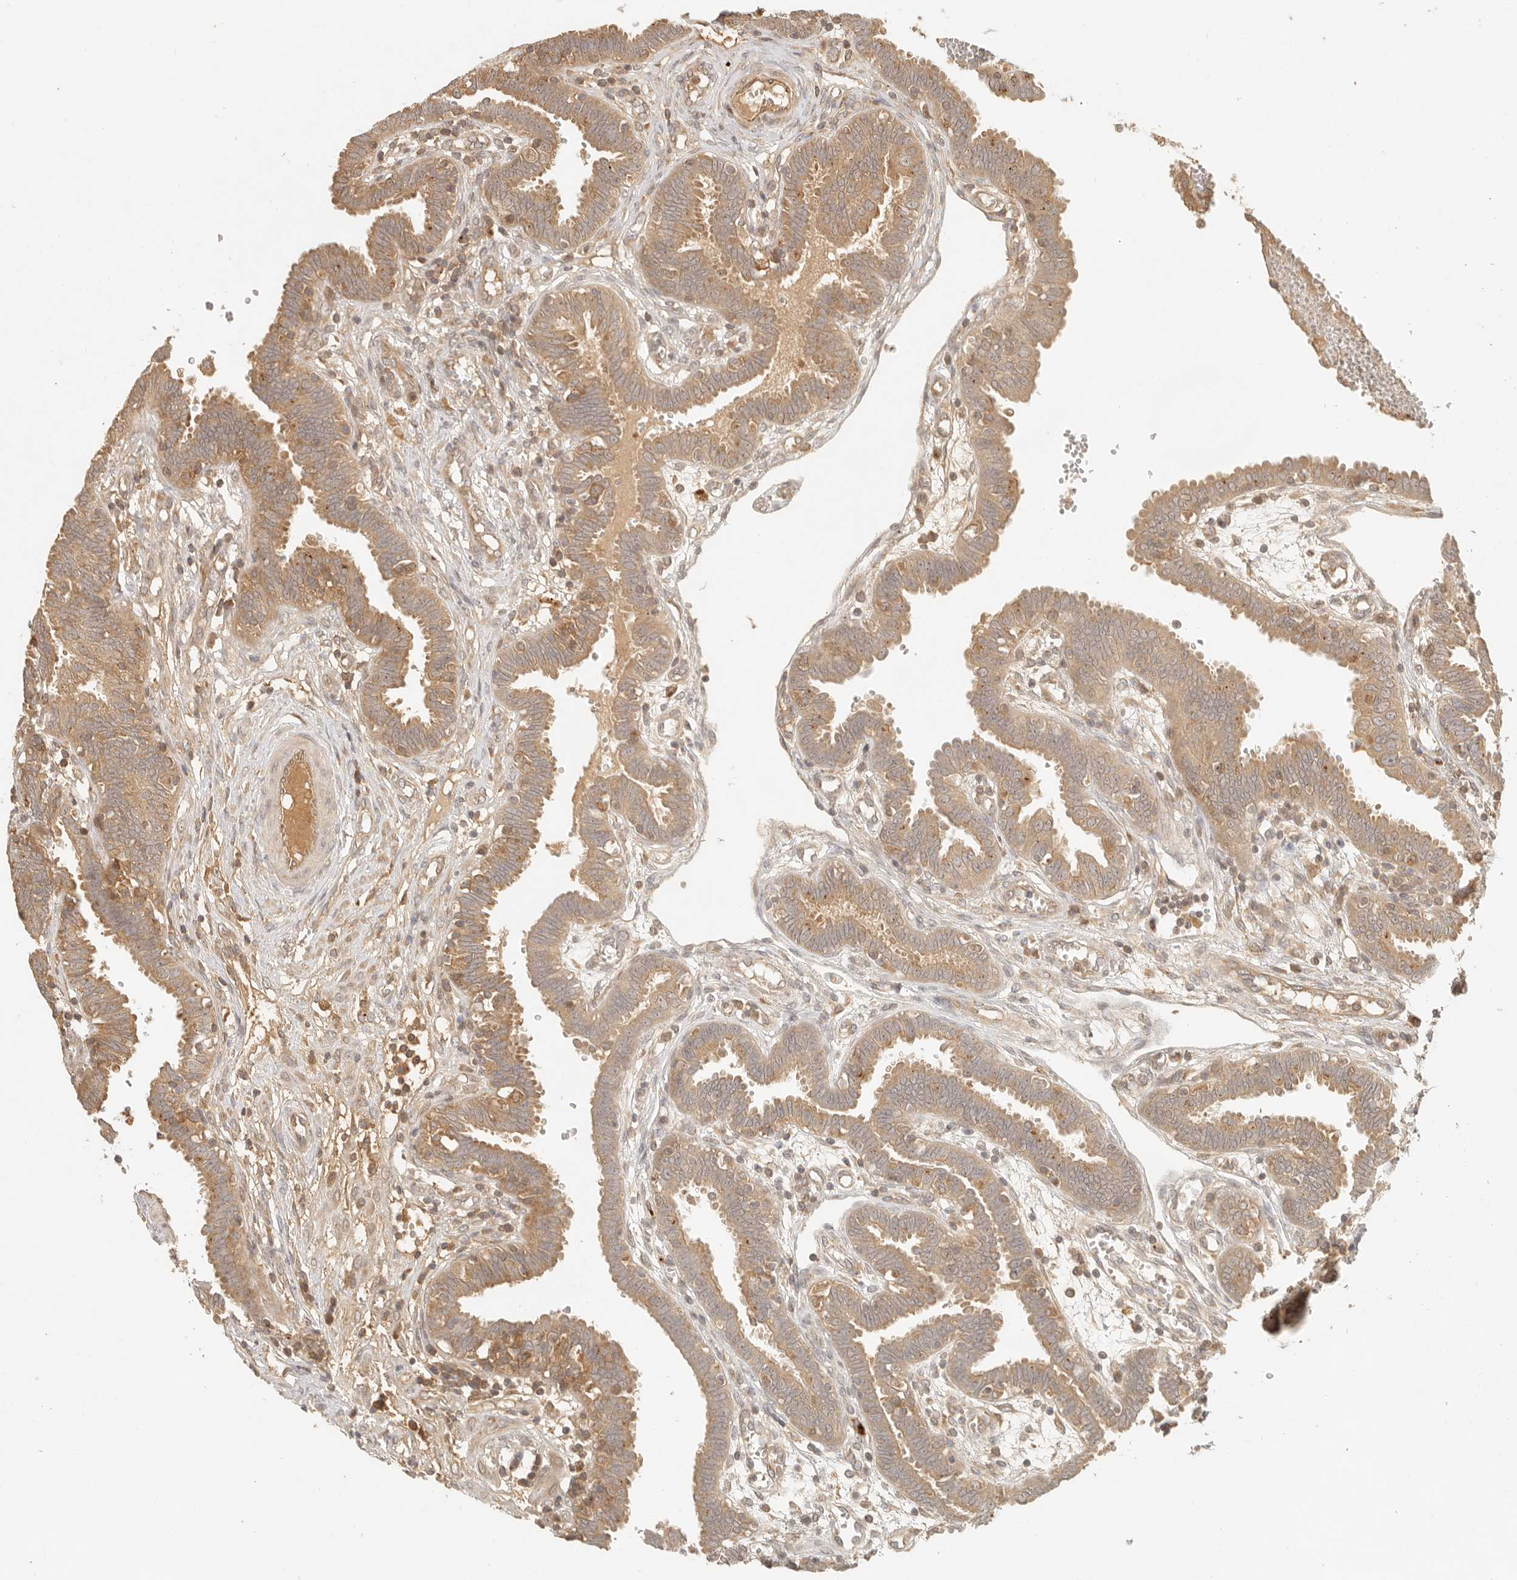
{"staining": {"intensity": "moderate", "quantity": ">75%", "location": "cytoplasmic/membranous"}, "tissue": "fallopian tube", "cell_type": "Glandular cells", "image_type": "normal", "snomed": [{"axis": "morphology", "description": "Normal tissue, NOS"}, {"axis": "topography", "description": "Fallopian tube"}, {"axis": "topography", "description": "Placenta"}], "caption": "Unremarkable fallopian tube exhibits moderate cytoplasmic/membranous positivity in about >75% of glandular cells, visualized by immunohistochemistry.", "gene": "ANKRD61", "patient": {"sex": "female", "age": 32}}